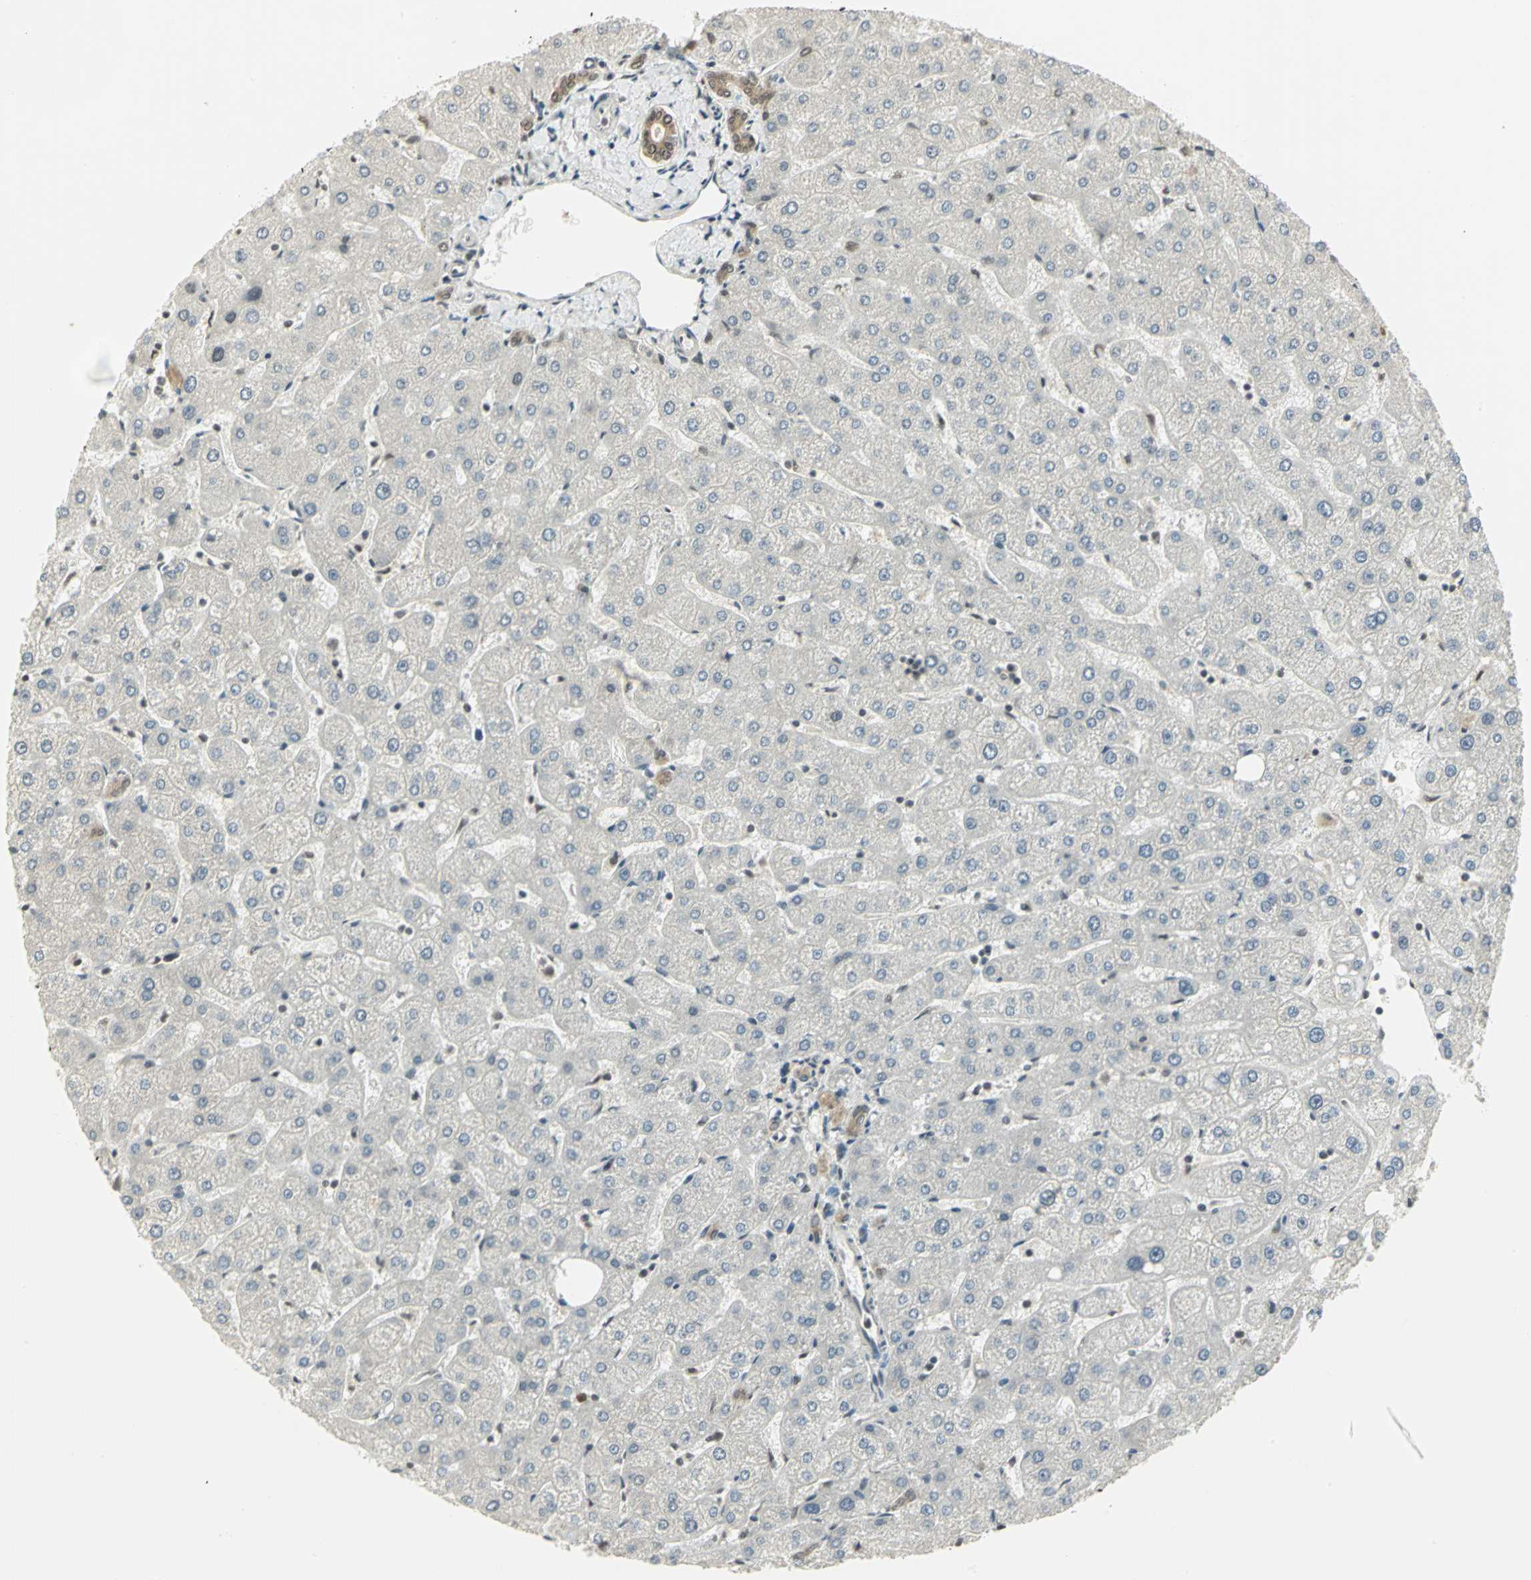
{"staining": {"intensity": "weak", "quantity": ">75%", "location": "cytoplasmic/membranous"}, "tissue": "liver", "cell_type": "Cholangiocytes", "image_type": "normal", "snomed": [{"axis": "morphology", "description": "Normal tissue, NOS"}, {"axis": "topography", "description": "Liver"}], "caption": "There is low levels of weak cytoplasmic/membranous positivity in cholangiocytes of benign liver, as demonstrated by immunohistochemical staining (brown color).", "gene": "CDC34", "patient": {"sex": "male", "age": 67}}